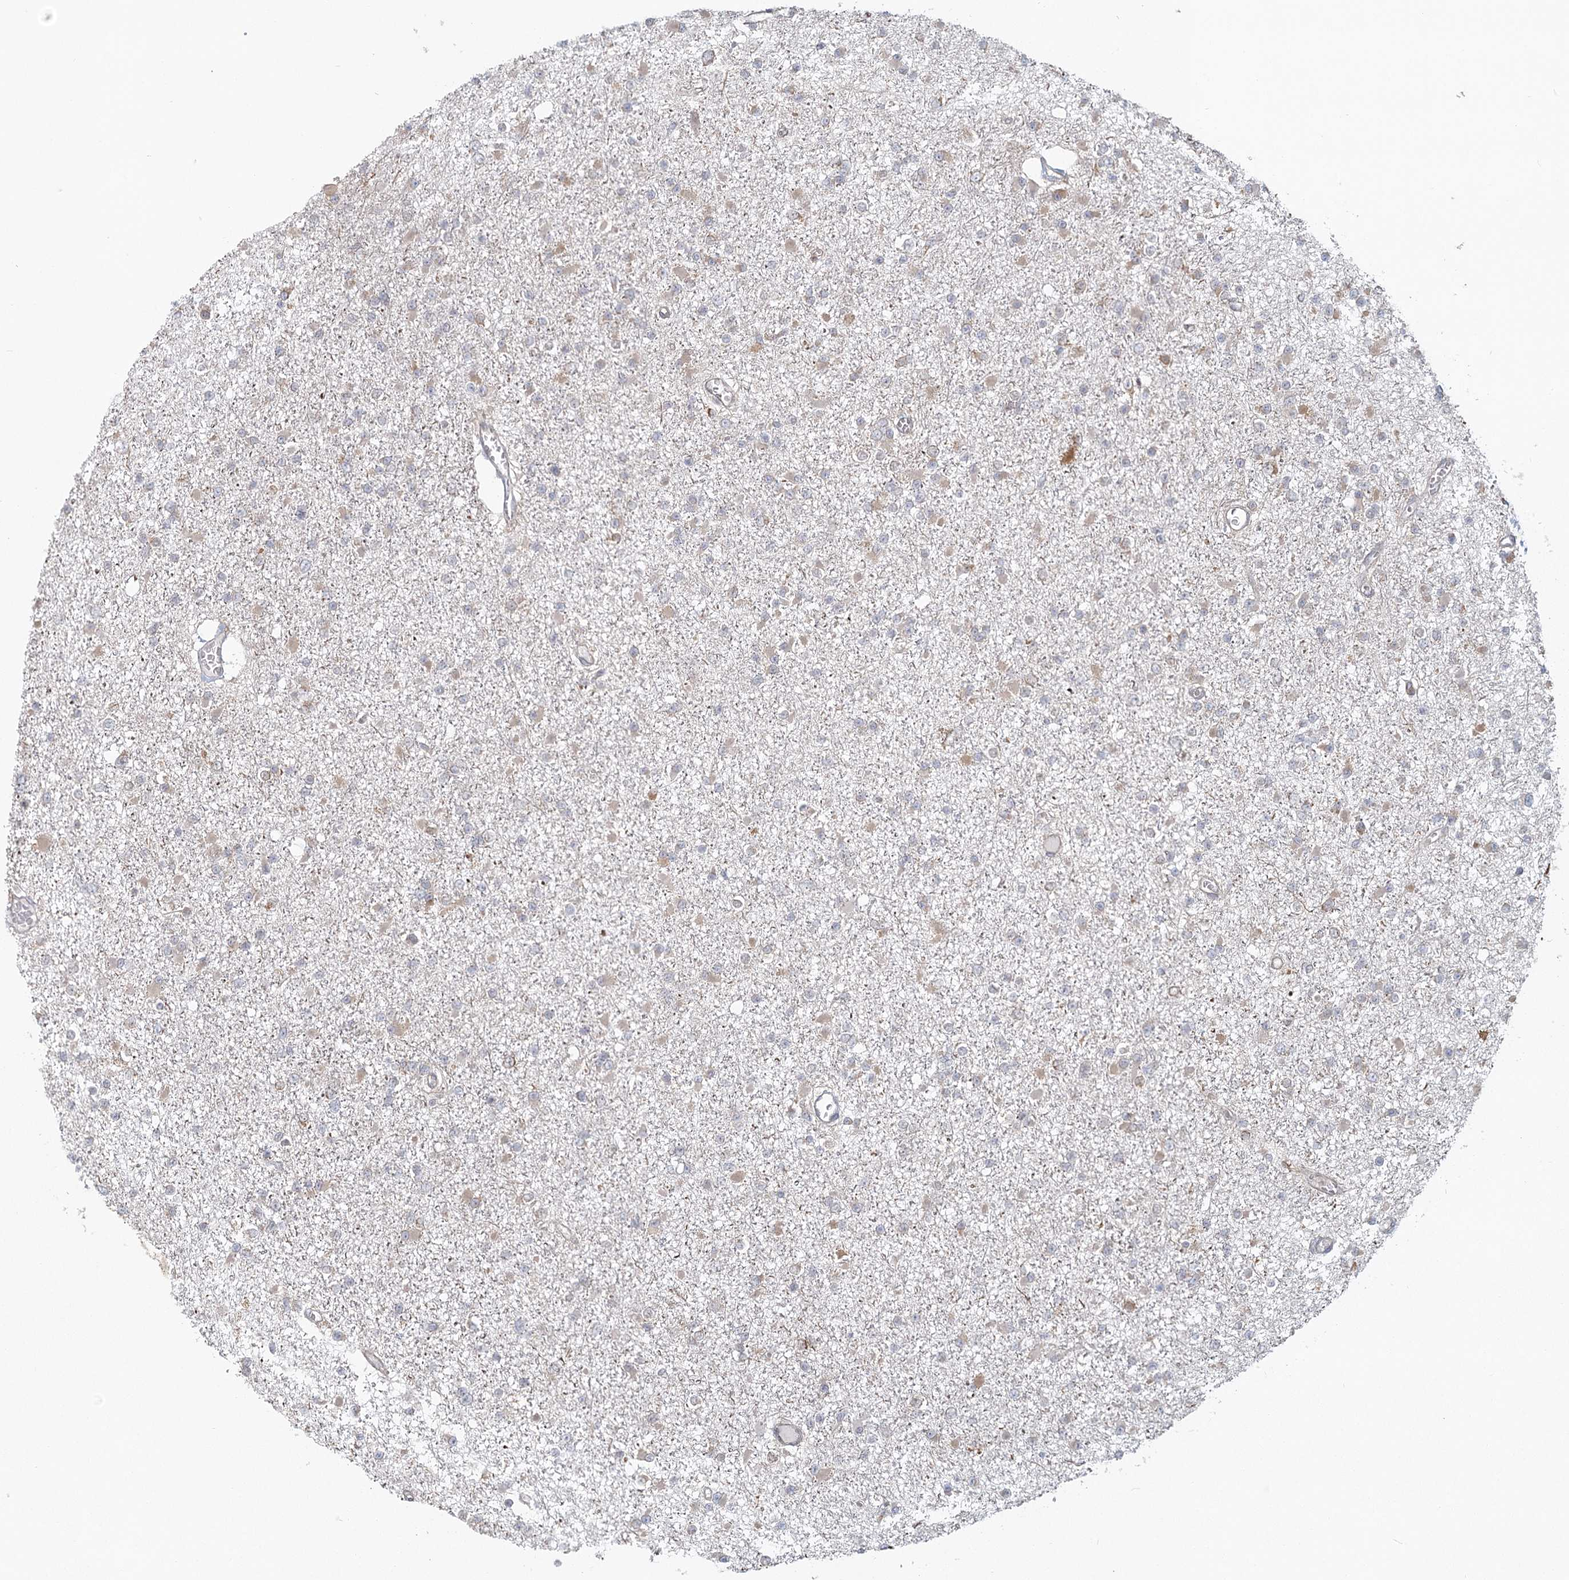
{"staining": {"intensity": "negative", "quantity": "none", "location": "none"}, "tissue": "glioma", "cell_type": "Tumor cells", "image_type": "cancer", "snomed": [{"axis": "morphology", "description": "Glioma, malignant, Low grade"}, {"axis": "topography", "description": "Brain"}], "caption": "This photomicrograph is of malignant low-grade glioma stained with immunohistochemistry (IHC) to label a protein in brown with the nuclei are counter-stained blue. There is no positivity in tumor cells.", "gene": "LACTB", "patient": {"sex": "female", "age": 22}}